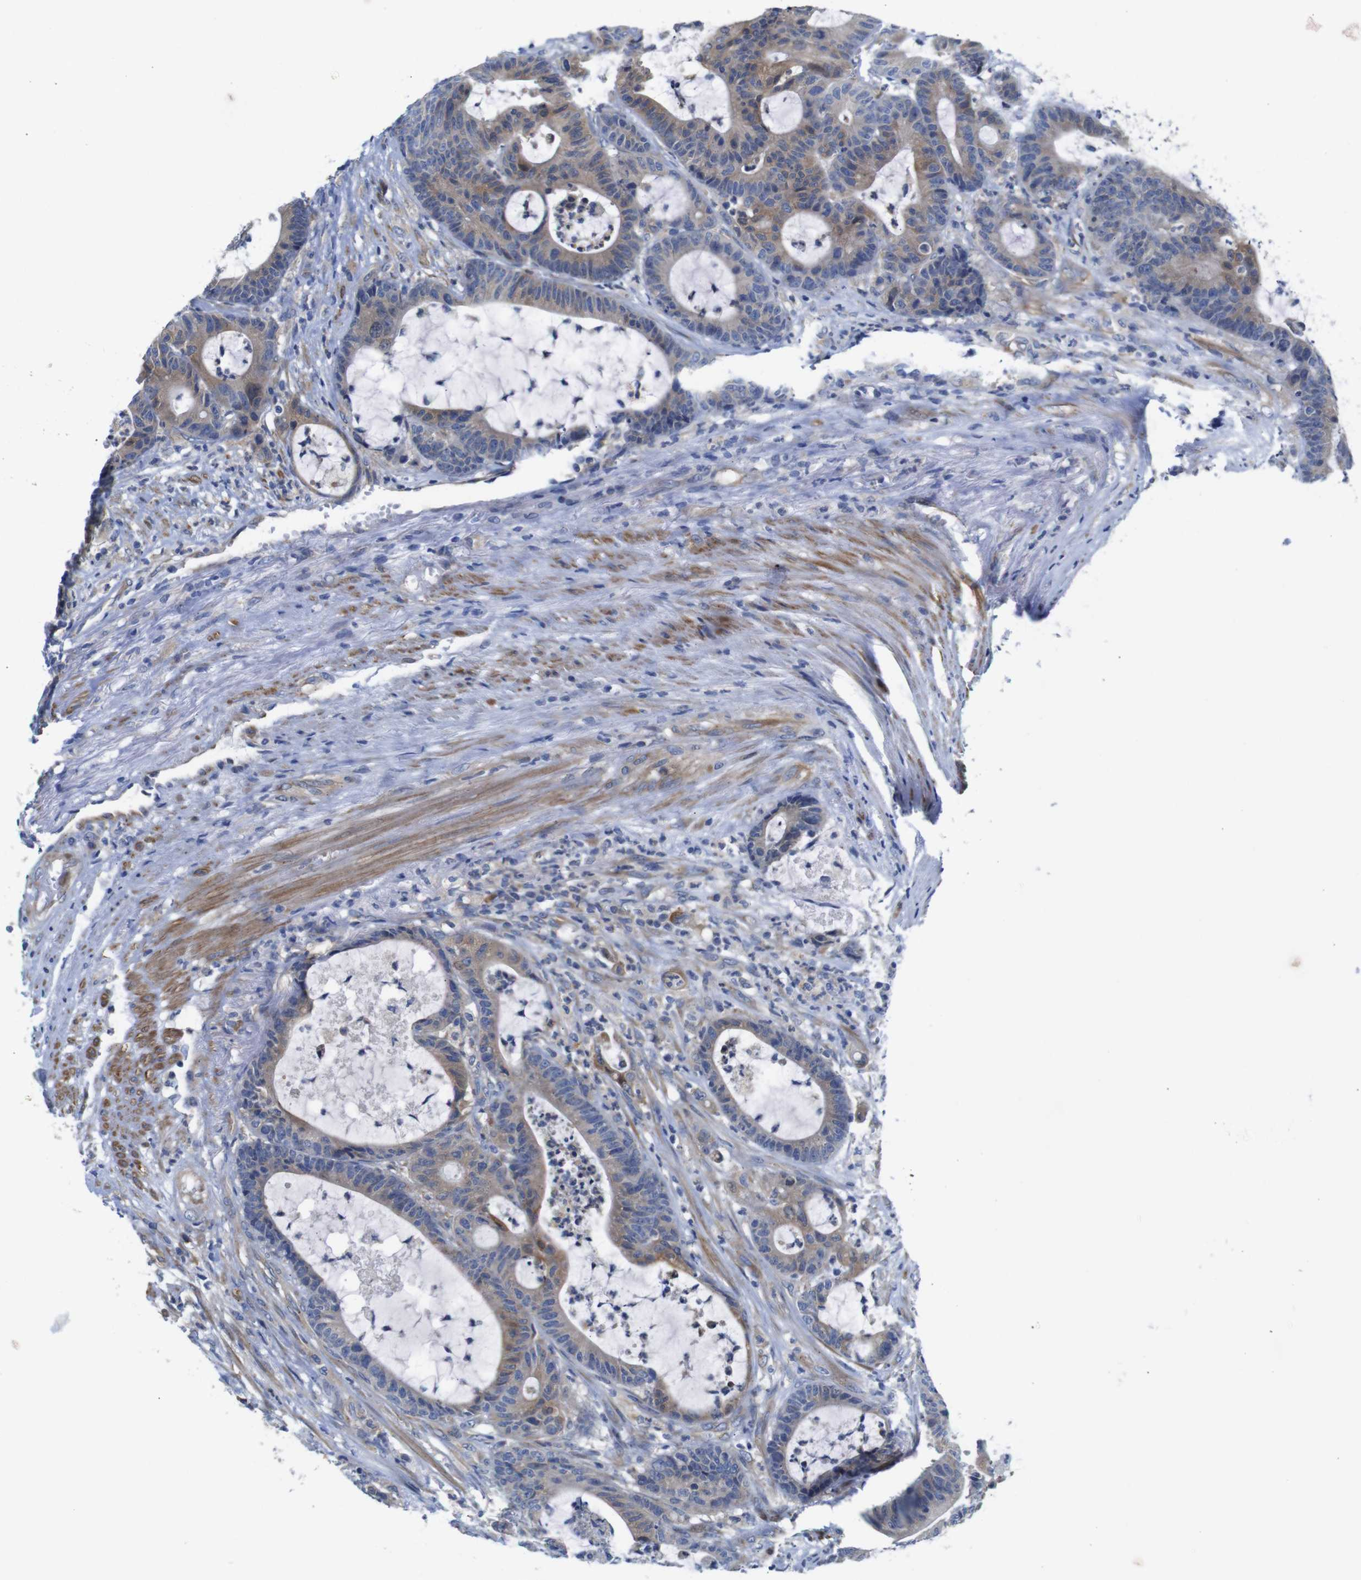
{"staining": {"intensity": "weak", "quantity": ">75%", "location": "cytoplasmic/membranous"}, "tissue": "colorectal cancer", "cell_type": "Tumor cells", "image_type": "cancer", "snomed": [{"axis": "morphology", "description": "Adenocarcinoma, NOS"}, {"axis": "topography", "description": "Colon"}], "caption": "IHC image of neoplastic tissue: colorectal adenocarcinoma stained using IHC displays low levels of weak protein expression localized specifically in the cytoplasmic/membranous of tumor cells, appearing as a cytoplasmic/membranous brown color.", "gene": "DDRGK1", "patient": {"sex": "female", "age": 84}}